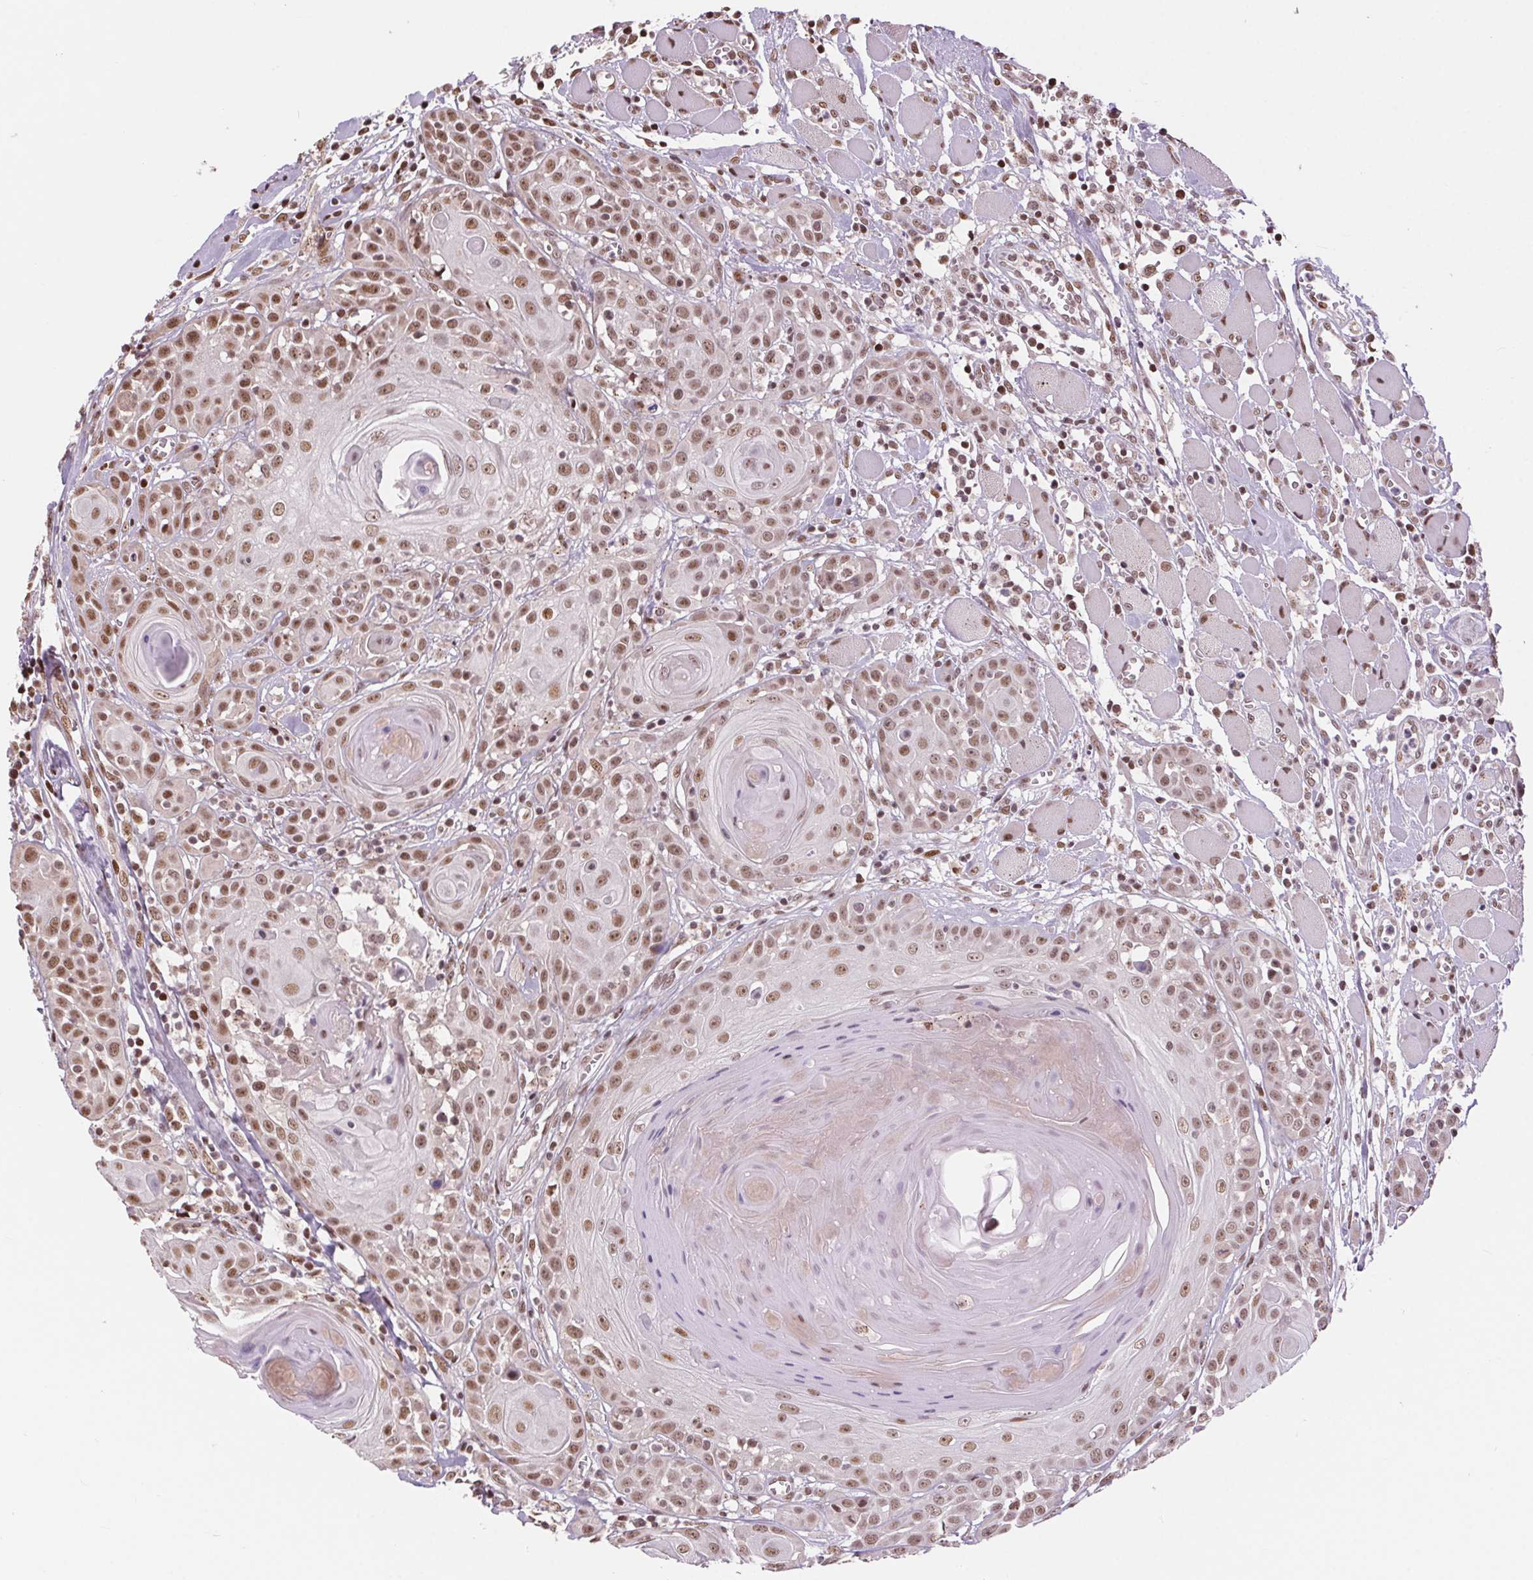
{"staining": {"intensity": "moderate", "quantity": ">75%", "location": "nuclear"}, "tissue": "head and neck cancer", "cell_type": "Tumor cells", "image_type": "cancer", "snomed": [{"axis": "morphology", "description": "Squamous cell carcinoma, NOS"}, {"axis": "topography", "description": "Head-Neck"}], "caption": "A high-resolution histopathology image shows immunohistochemistry (IHC) staining of head and neck cancer, which reveals moderate nuclear expression in approximately >75% of tumor cells.", "gene": "RAD23A", "patient": {"sex": "female", "age": 80}}